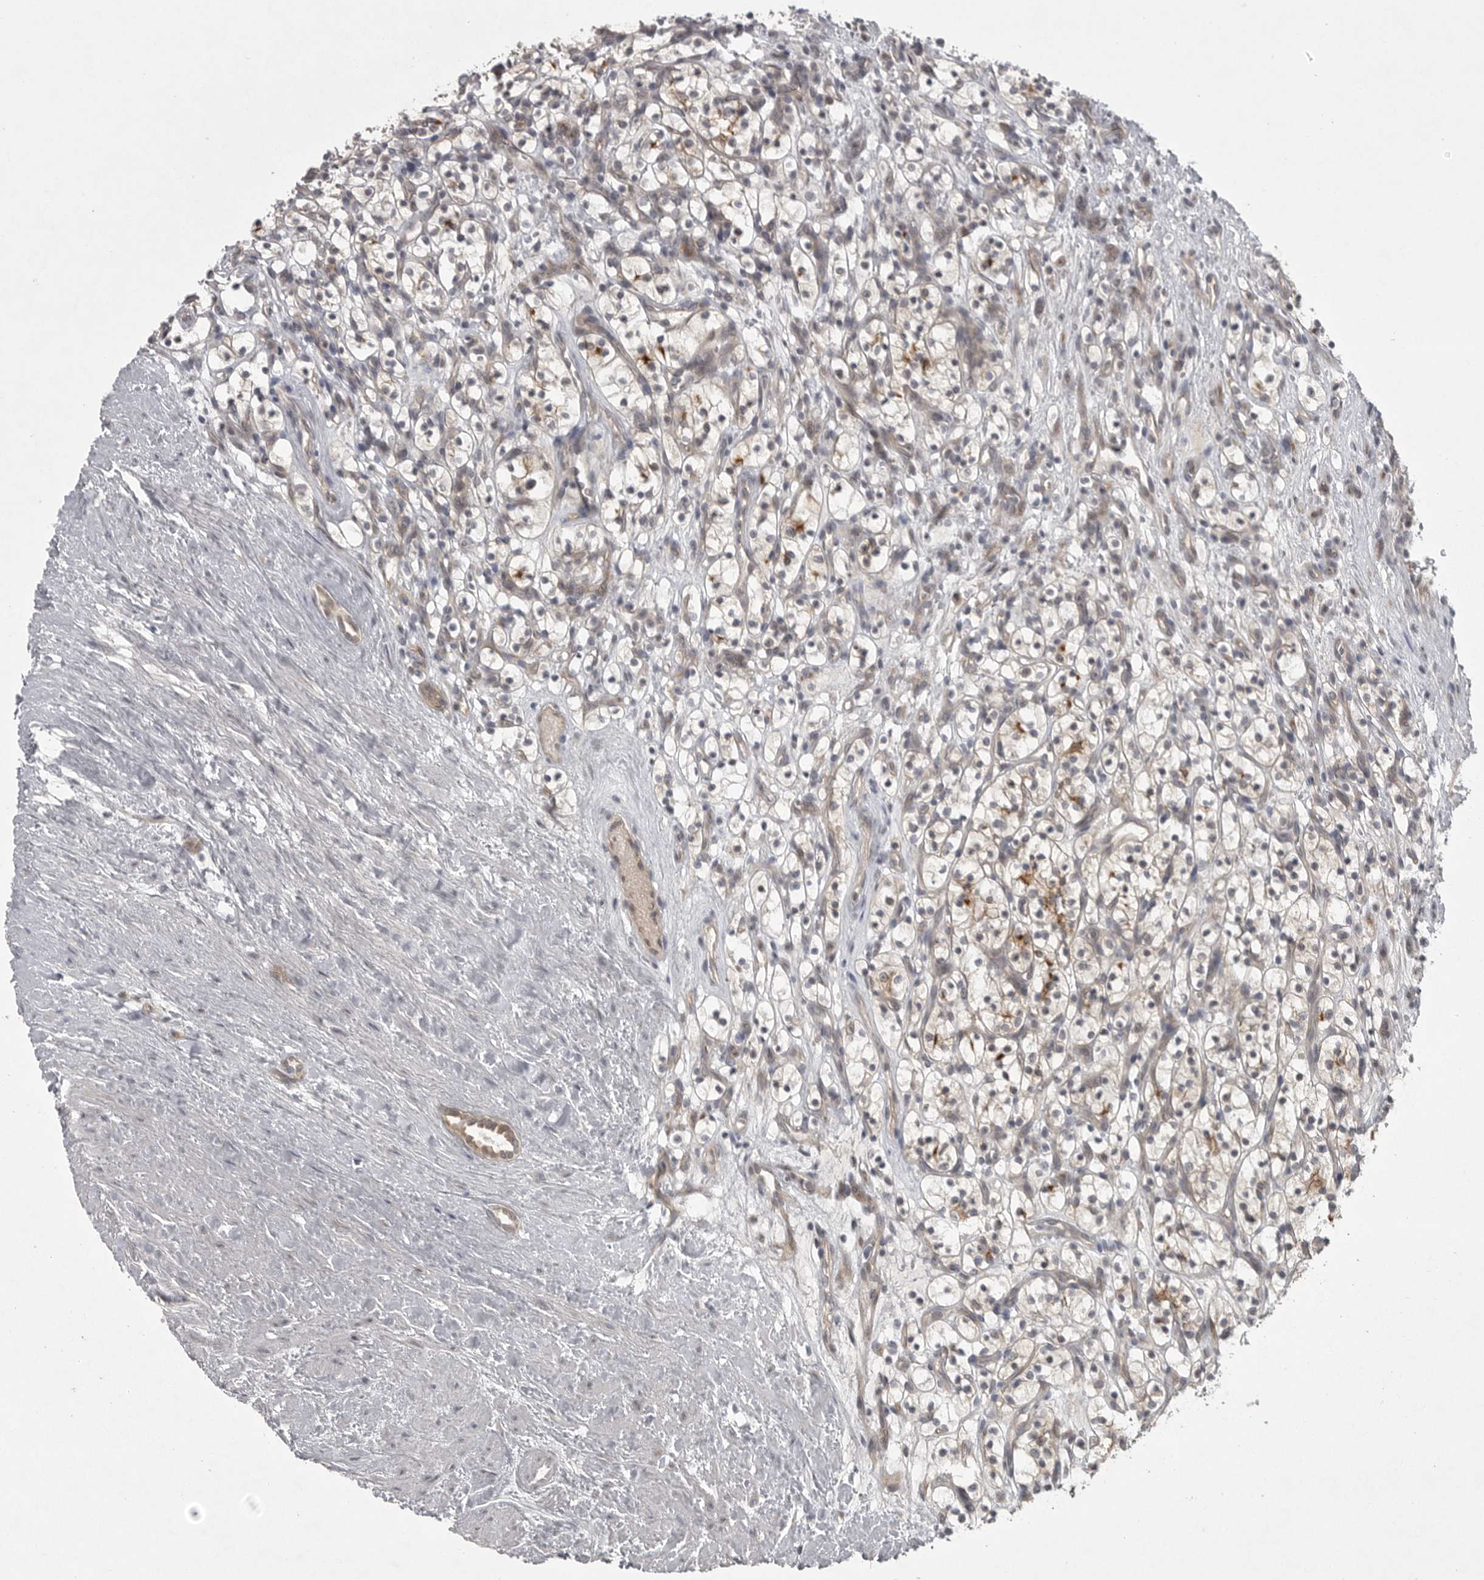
{"staining": {"intensity": "negative", "quantity": "none", "location": "none"}, "tissue": "renal cancer", "cell_type": "Tumor cells", "image_type": "cancer", "snomed": [{"axis": "morphology", "description": "Adenocarcinoma, NOS"}, {"axis": "topography", "description": "Kidney"}], "caption": "High power microscopy photomicrograph of an immunohistochemistry (IHC) image of renal cancer (adenocarcinoma), revealing no significant staining in tumor cells.", "gene": "PHF13", "patient": {"sex": "female", "age": 57}}